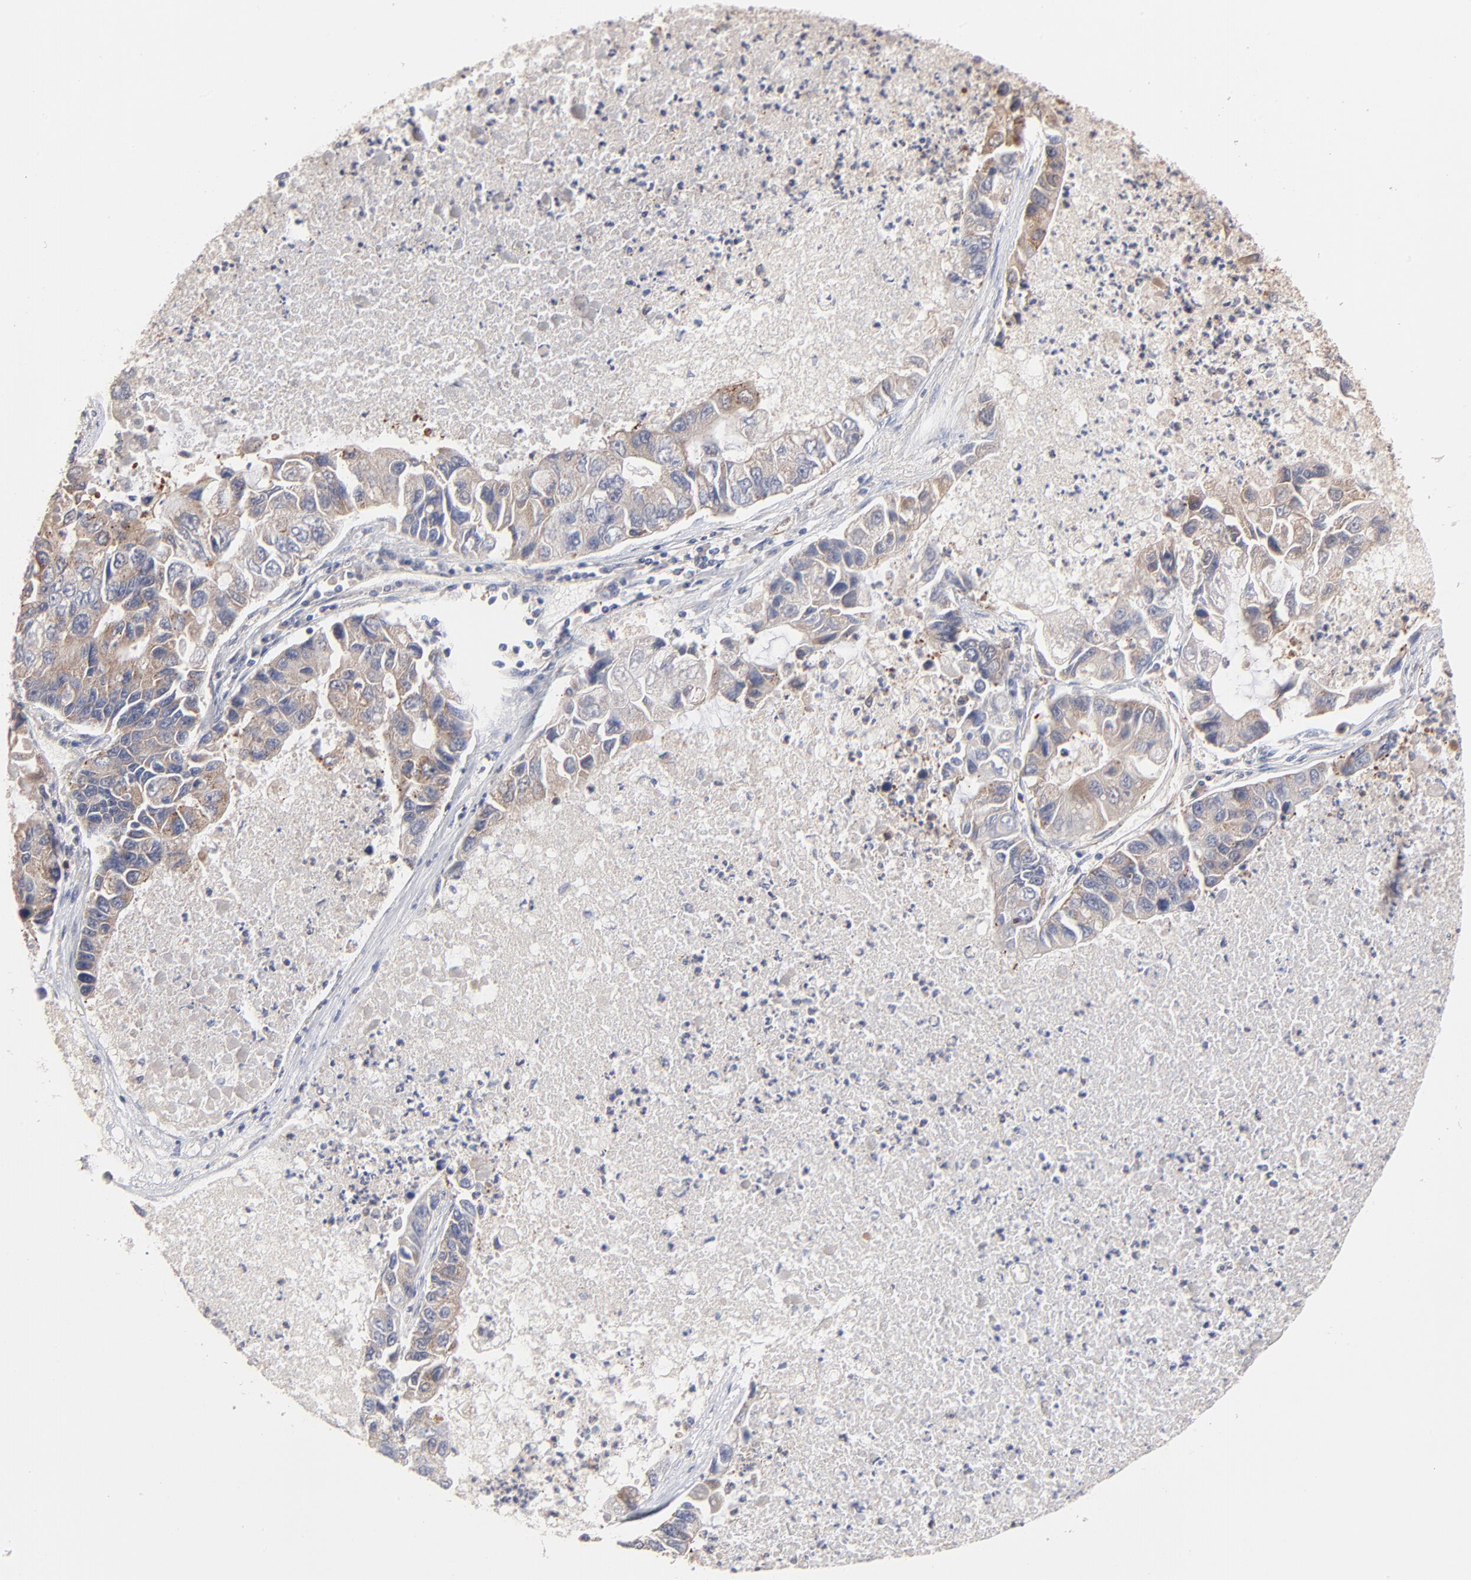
{"staining": {"intensity": "weak", "quantity": ">75%", "location": "cytoplasmic/membranous"}, "tissue": "lung cancer", "cell_type": "Tumor cells", "image_type": "cancer", "snomed": [{"axis": "morphology", "description": "Adenocarcinoma, NOS"}, {"axis": "topography", "description": "Lung"}], "caption": "Tumor cells demonstrate low levels of weak cytoplasmic/membranous positivity in about >75% of cells in human lung cancer. (DAB = brown stain, brightfield microscopy at high magnification).", "gene": "IVNS1ABP", "patient": {"sex": "female", "age": 51}}